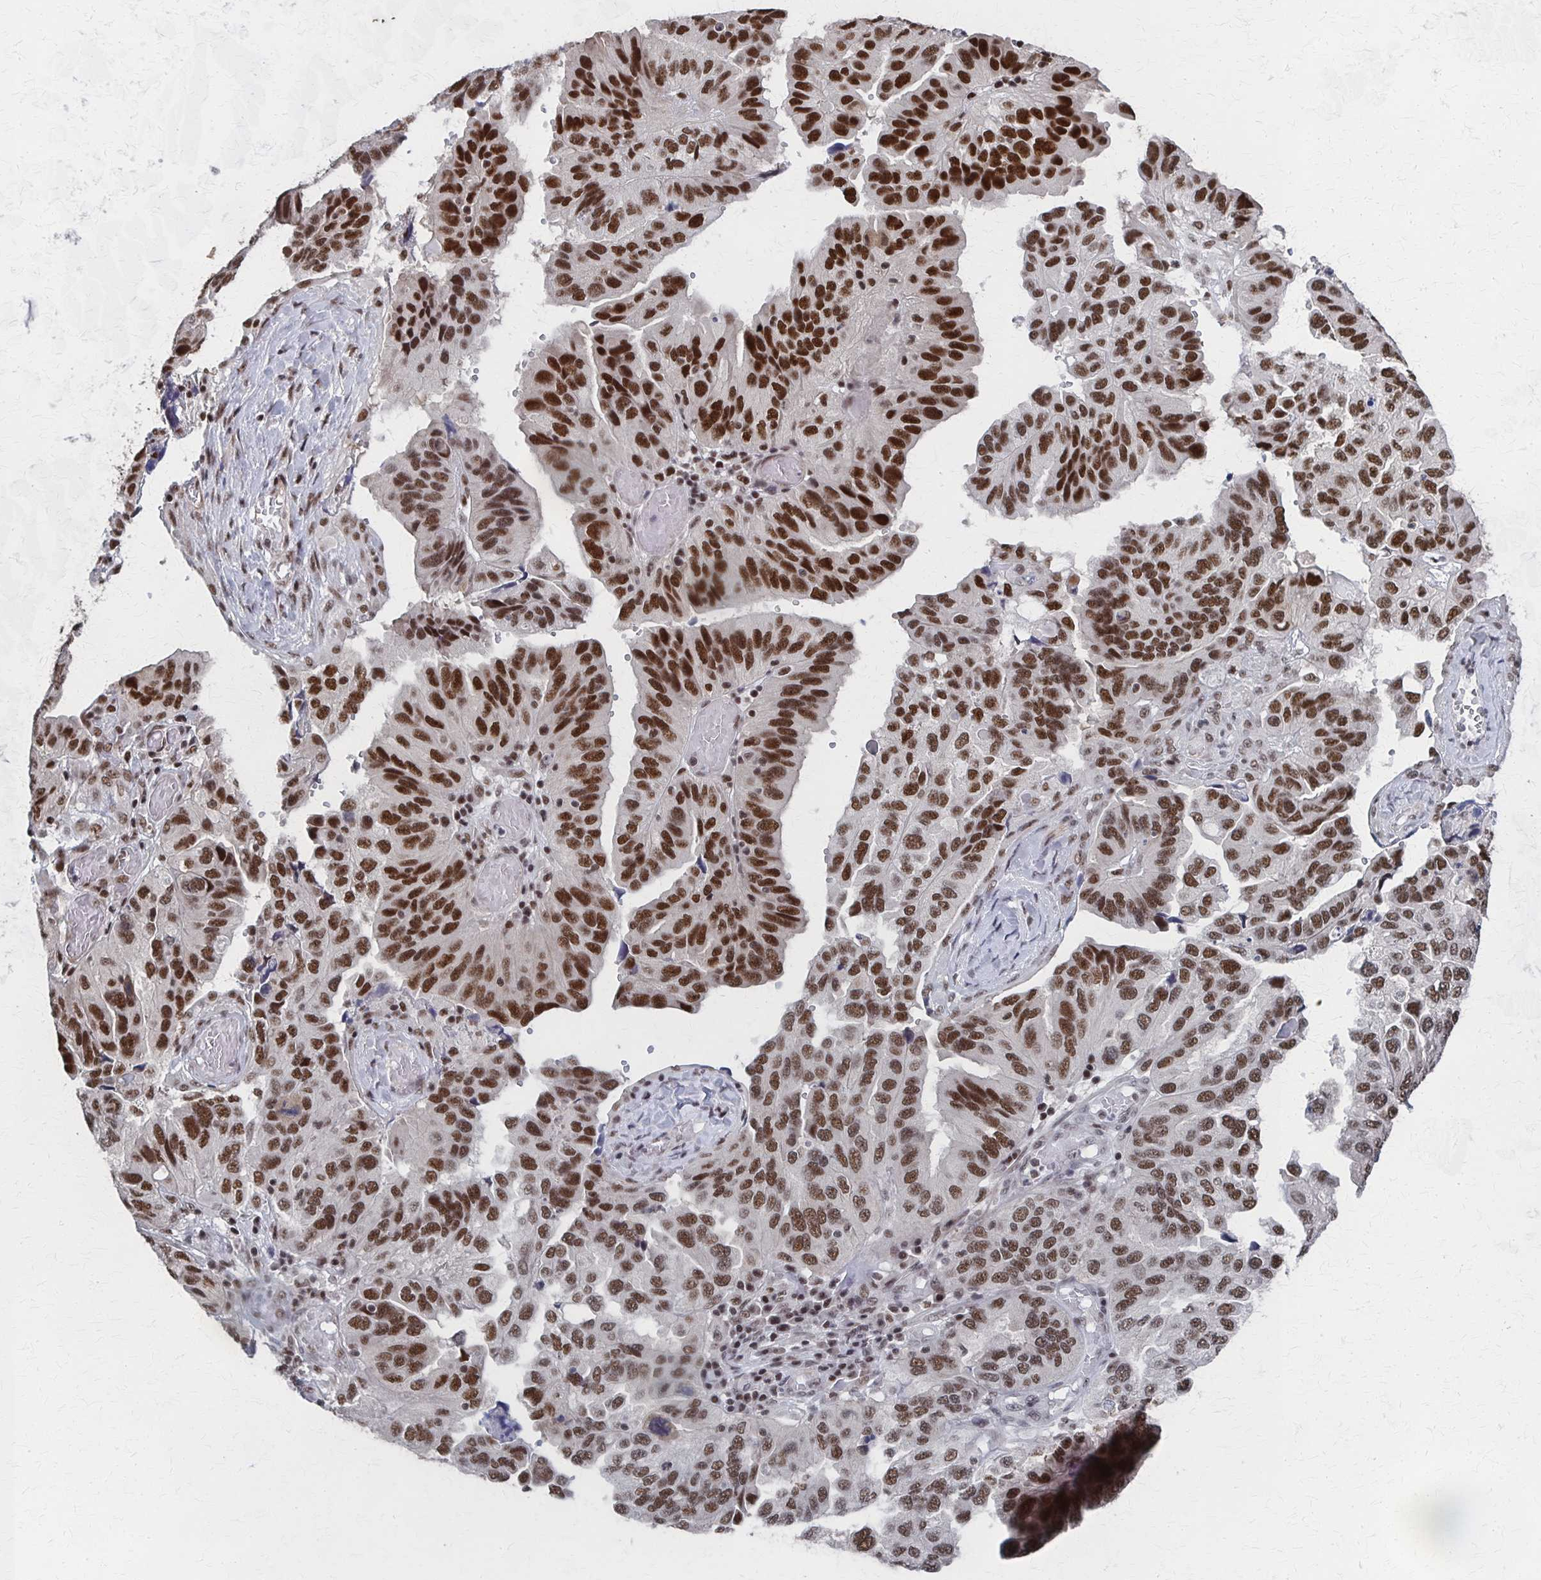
{"staining": {"intensity": "strong", "quantity": ">75%", "location": "nuclear"}, "tissue": "ovarian cancer", "cell_type": "Tumor cells", "image_type": "cancer", "snomed": [{"axis": "morphology", "description": "Cystadenocarcinoma, serous, NOS"}, {"axis": "topography", "description": "Ovary"}], "caption": "Strong nuclear protein positivity is present in about >75% of tumor cells in ovarian serous cystadenocarcinoma. (Brightfield microscopy of DAB IHC at high magnification).", "gene": "GTF2B", "patient": {"sex": "female", "age": 79}}